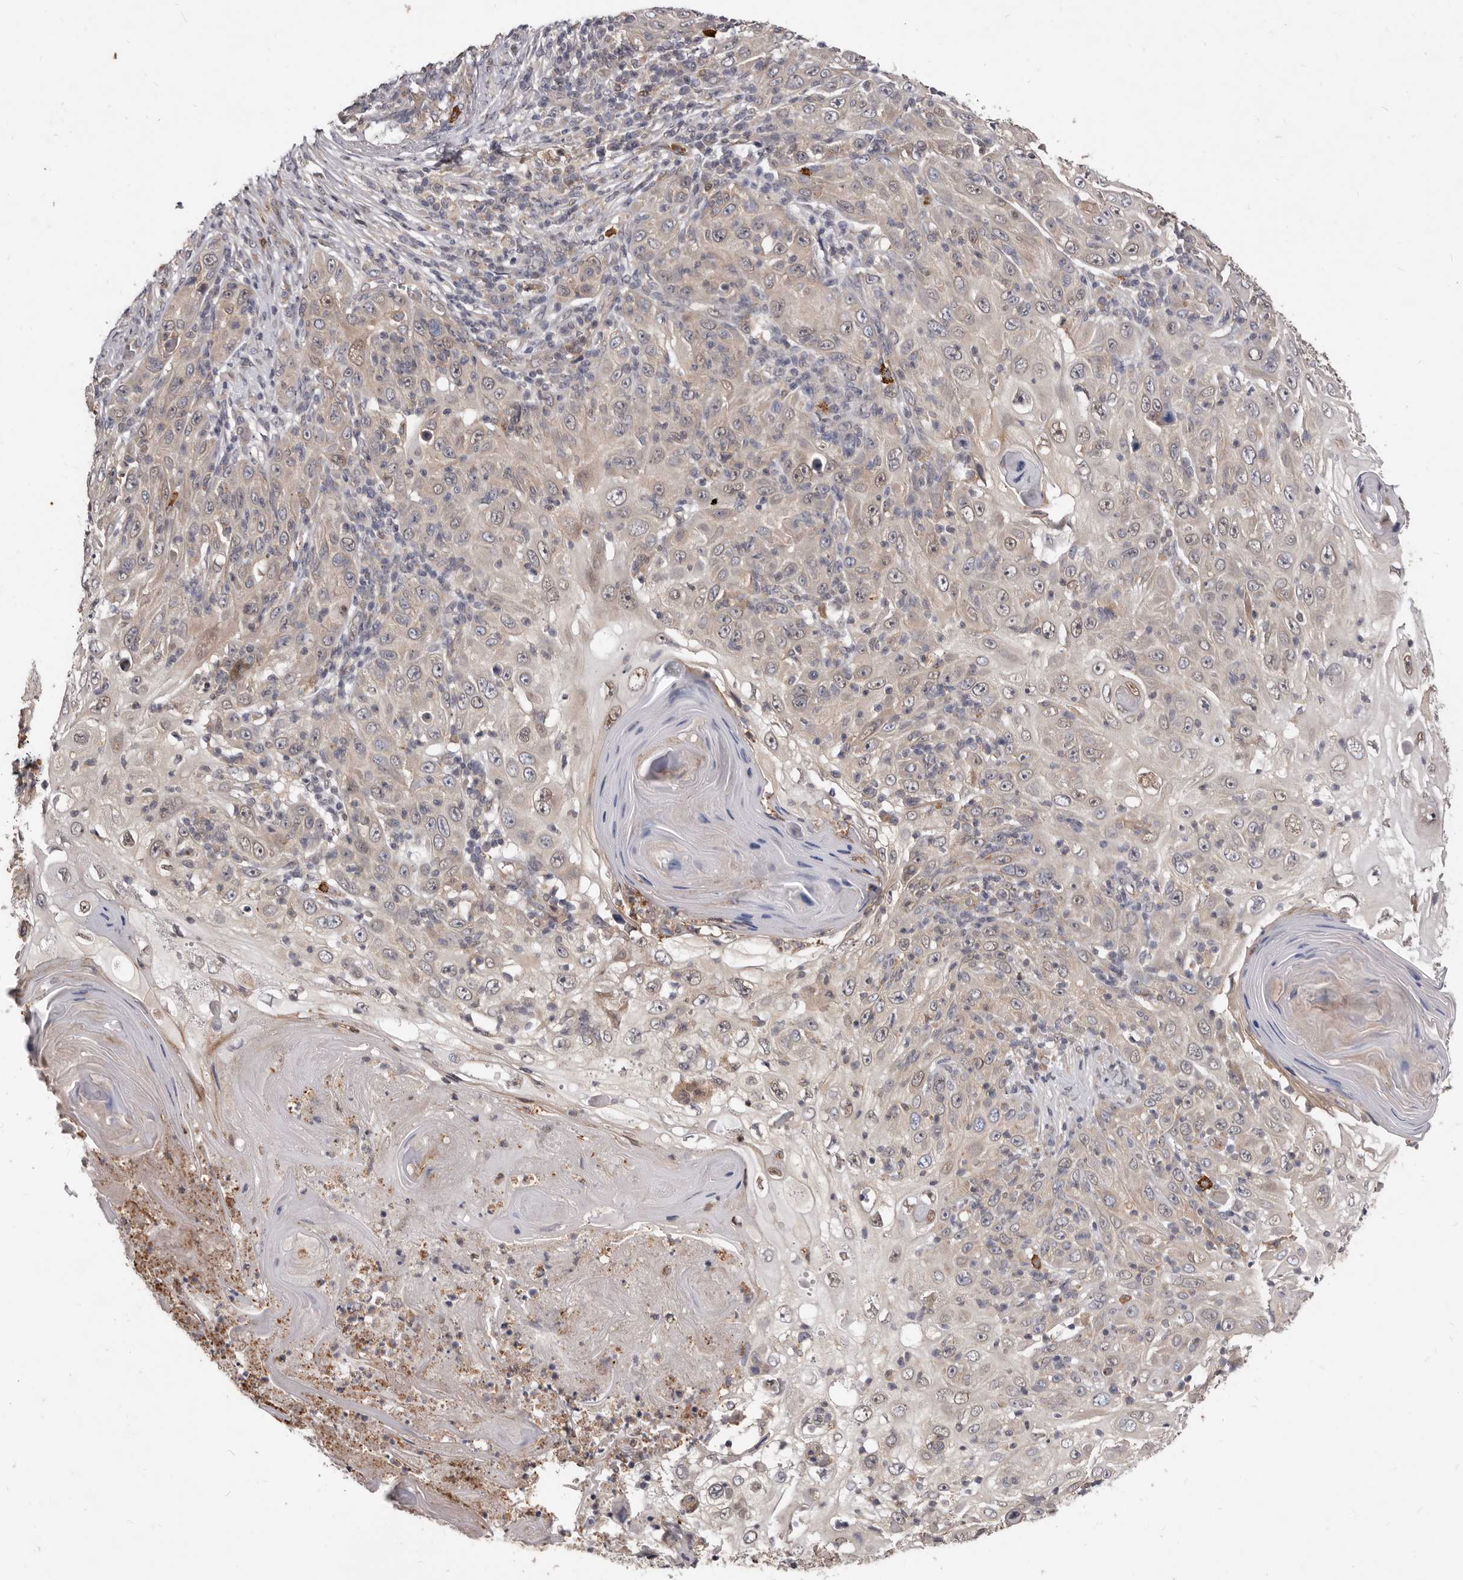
{"staining": {"intensity": "weak", "quantity": "25%-75%", "location": "cytoplasmic/membranous,nuclear"}, "tissue": "skin cancer", "cell_type": "Tumor cells", "image_type": "cancer", "snomed": [{"axis": "morphology", "description": "Squamous cell carcinoma, NOS"}, {"axis": "topography", "description": "Skin"}], "caption": "Protein staining exhibits weak cytoplasmic/membranous and nuclear positivity in about 25%-75% of tumor cells in skin squamous cell carcinoma.", "gene": "ACLY", "patient": {"sex": "female", "age": 88}}